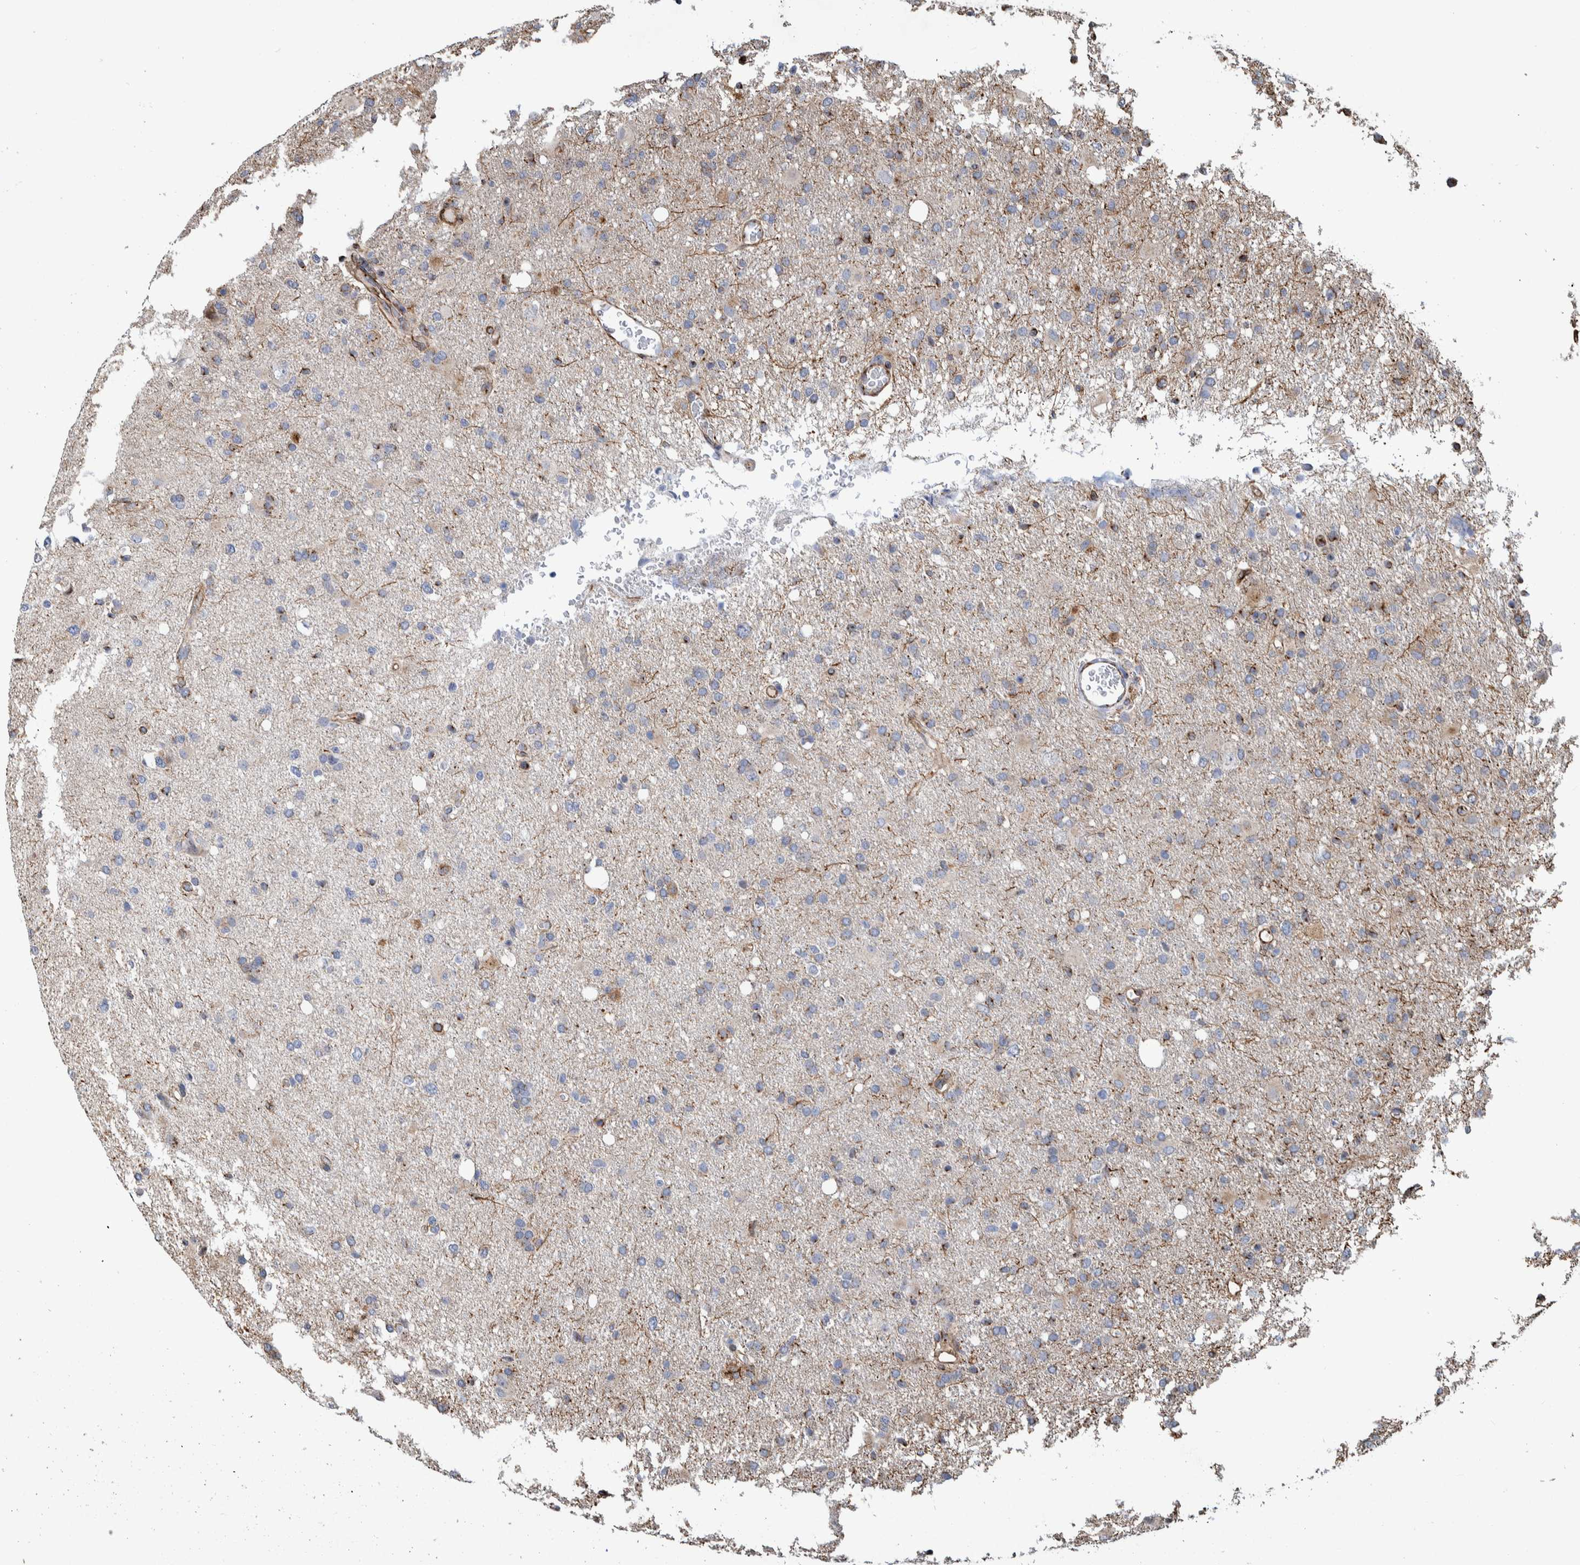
{"staining": {"intensity": "weak", "quantity": "<25%", "location": "cytoplasmic/membranous"}, "tissue": "glioma", "cell_type": "Tumor cells", "image_type": "cancer", "snomed": [{"axis": "morphology", "description": "Glioma, malignant, High grade"}, {"axis": "topography", "description": "Brain"}], "caption": "Tumor cells show no significant protein staining in malignant glioma (high-grade).", "gene": "CCDC57", "patient": {"sex": "female", "age": 57}}